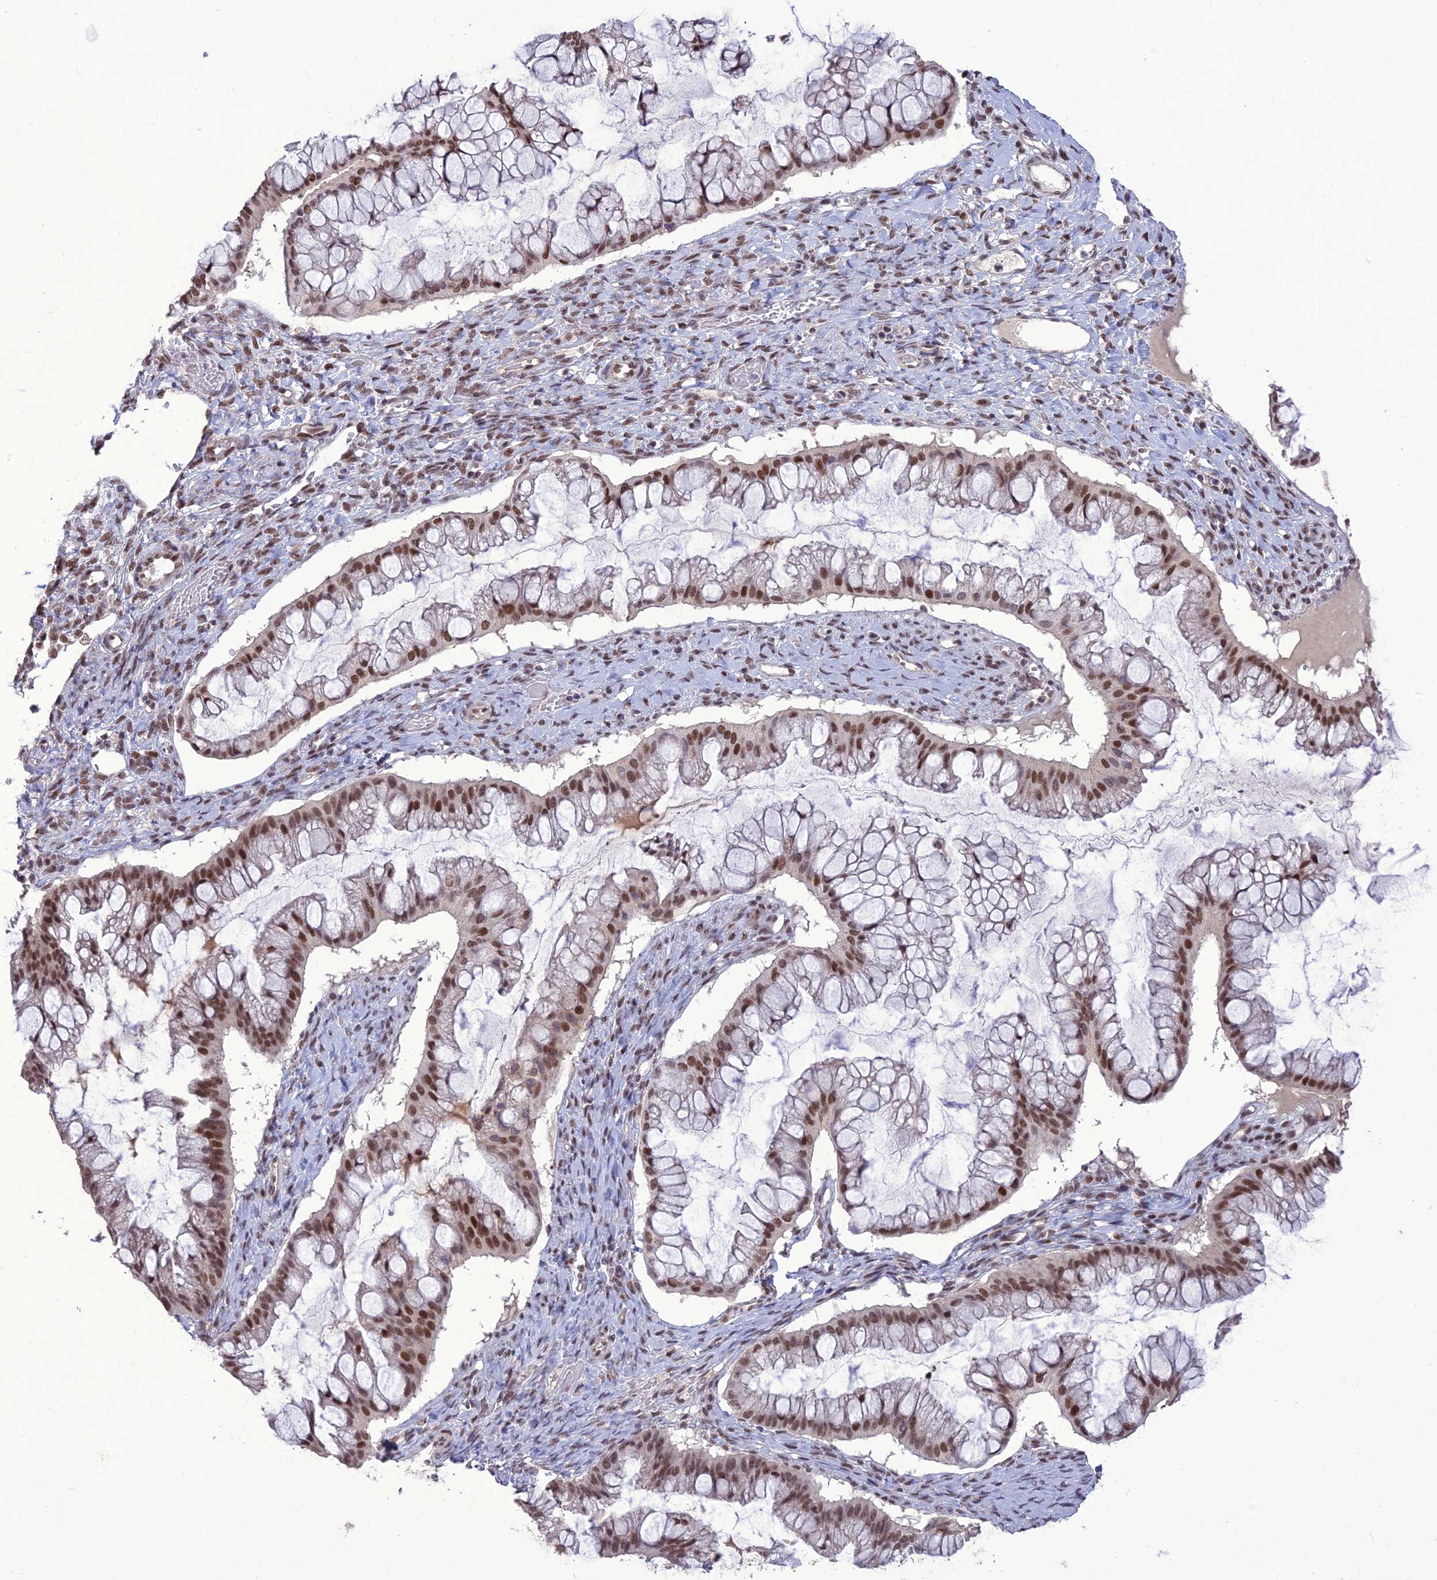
{"staining": {"intensity": "moderate", "quantity": ">75%", "location": "nuclear"}, "tissue": "ovarian cancer", "cell_type": "Tumor cells", "image_type": "cancer", "snomed": [{"axis": "morphology", "description": "Cystadenocarcinoma, mucinous, NOS"}, {"axis": "topography", "description": "Ovary"}], "caption": "The image displays immunohistochemical staining of ovarian mucinous cystadenocarcinoma. There is moderate nuclear expression is identified in about >75% of tumor cells.", "gene": "DIS3", "patient": {"sex": "female", "age": 73}}